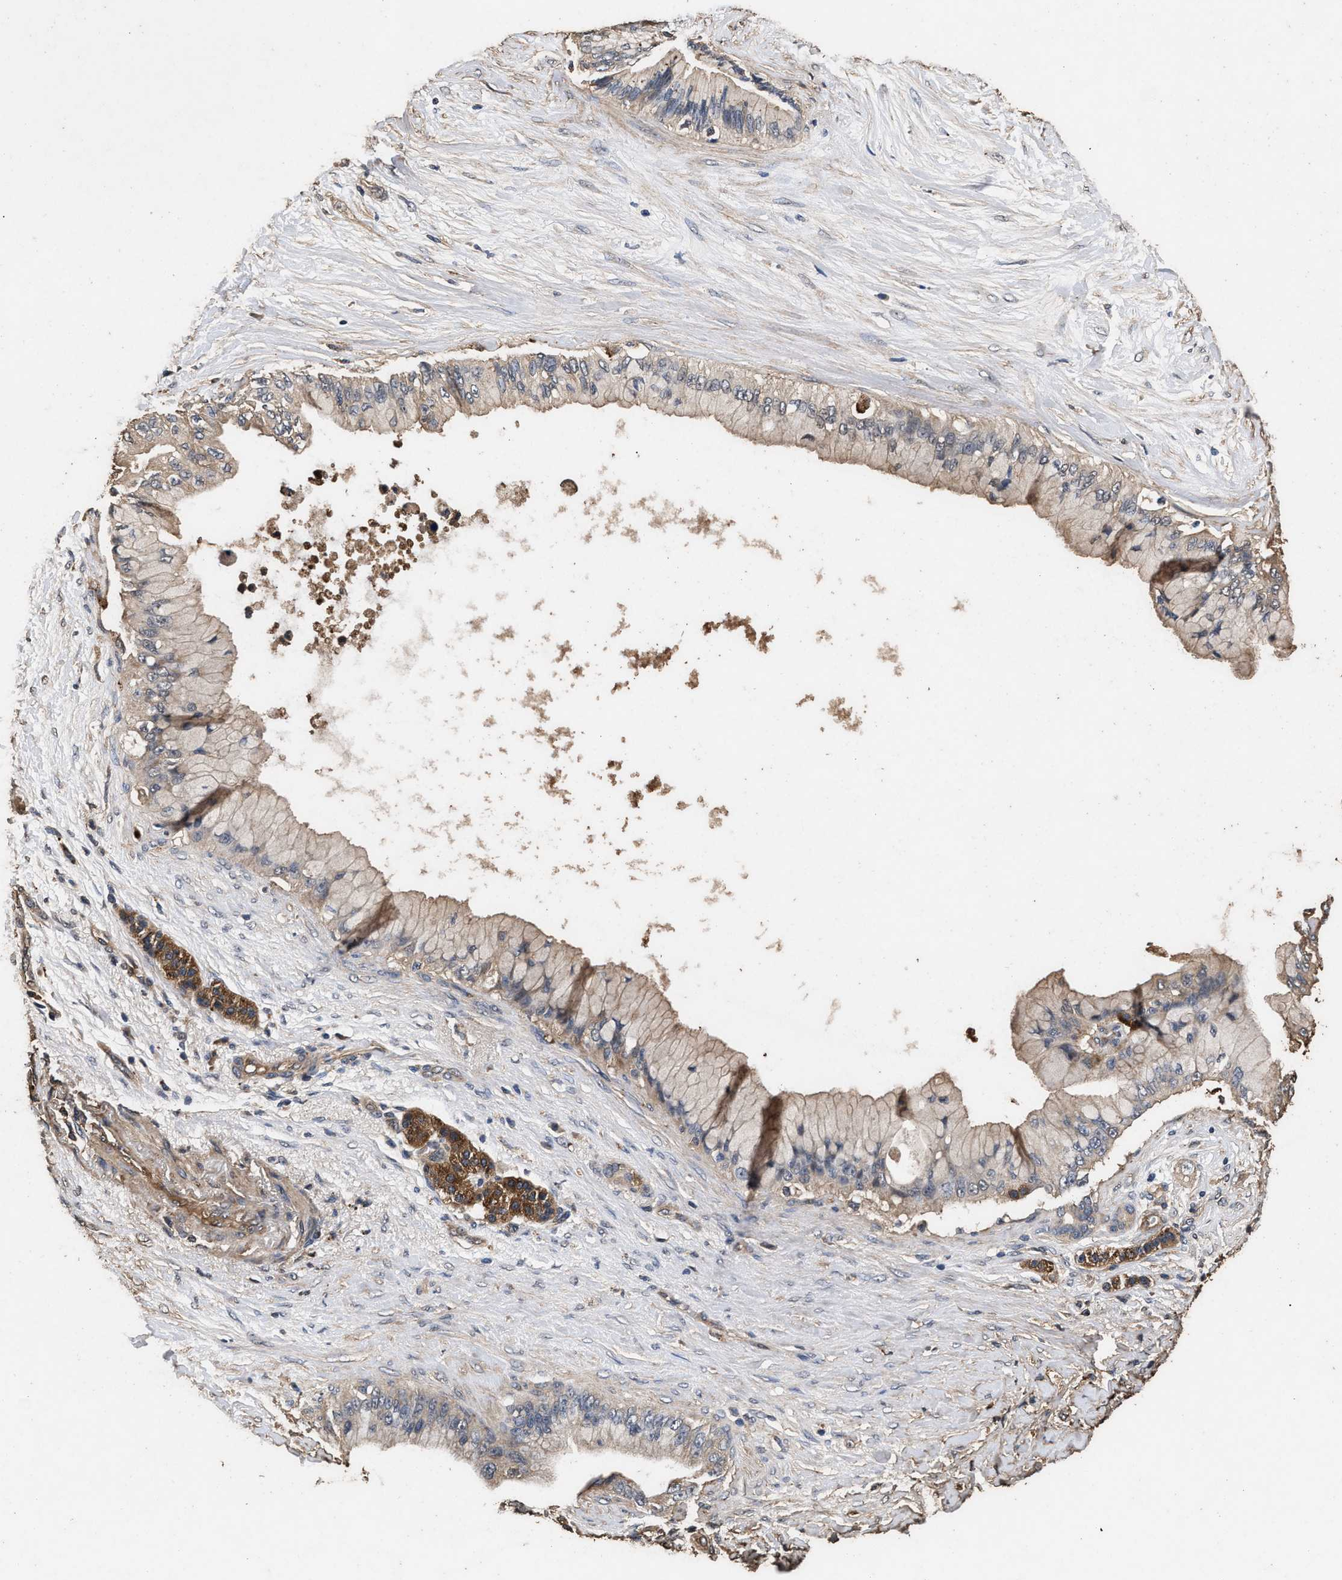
{"staining": {"intensity": "weak", "quantity": ">75%", "location": "cytoplasmic/membranous"}, "tissue": "pancreatic cancer", "cell_type": "Tumor cells", "image_type": "cancer", "snomed": [{"axis": "morphology", "description": "Adenocarcinoma, NOS"}, {"axis": "topography", "description": "Pancreas"}], "caption": "A brown stain highlights weak cytoplasmic/membranous positivity of a protein in human pancreatic cancer tumor cells. The staining is performed using DAB (3,3'-diaminobenzidine) brown chromogen to label protein expression. The nuclei are counter-stained blue using hematoxylin.", "gene": "KYAT1", "patient": {"sex": "male", "age": 59}}